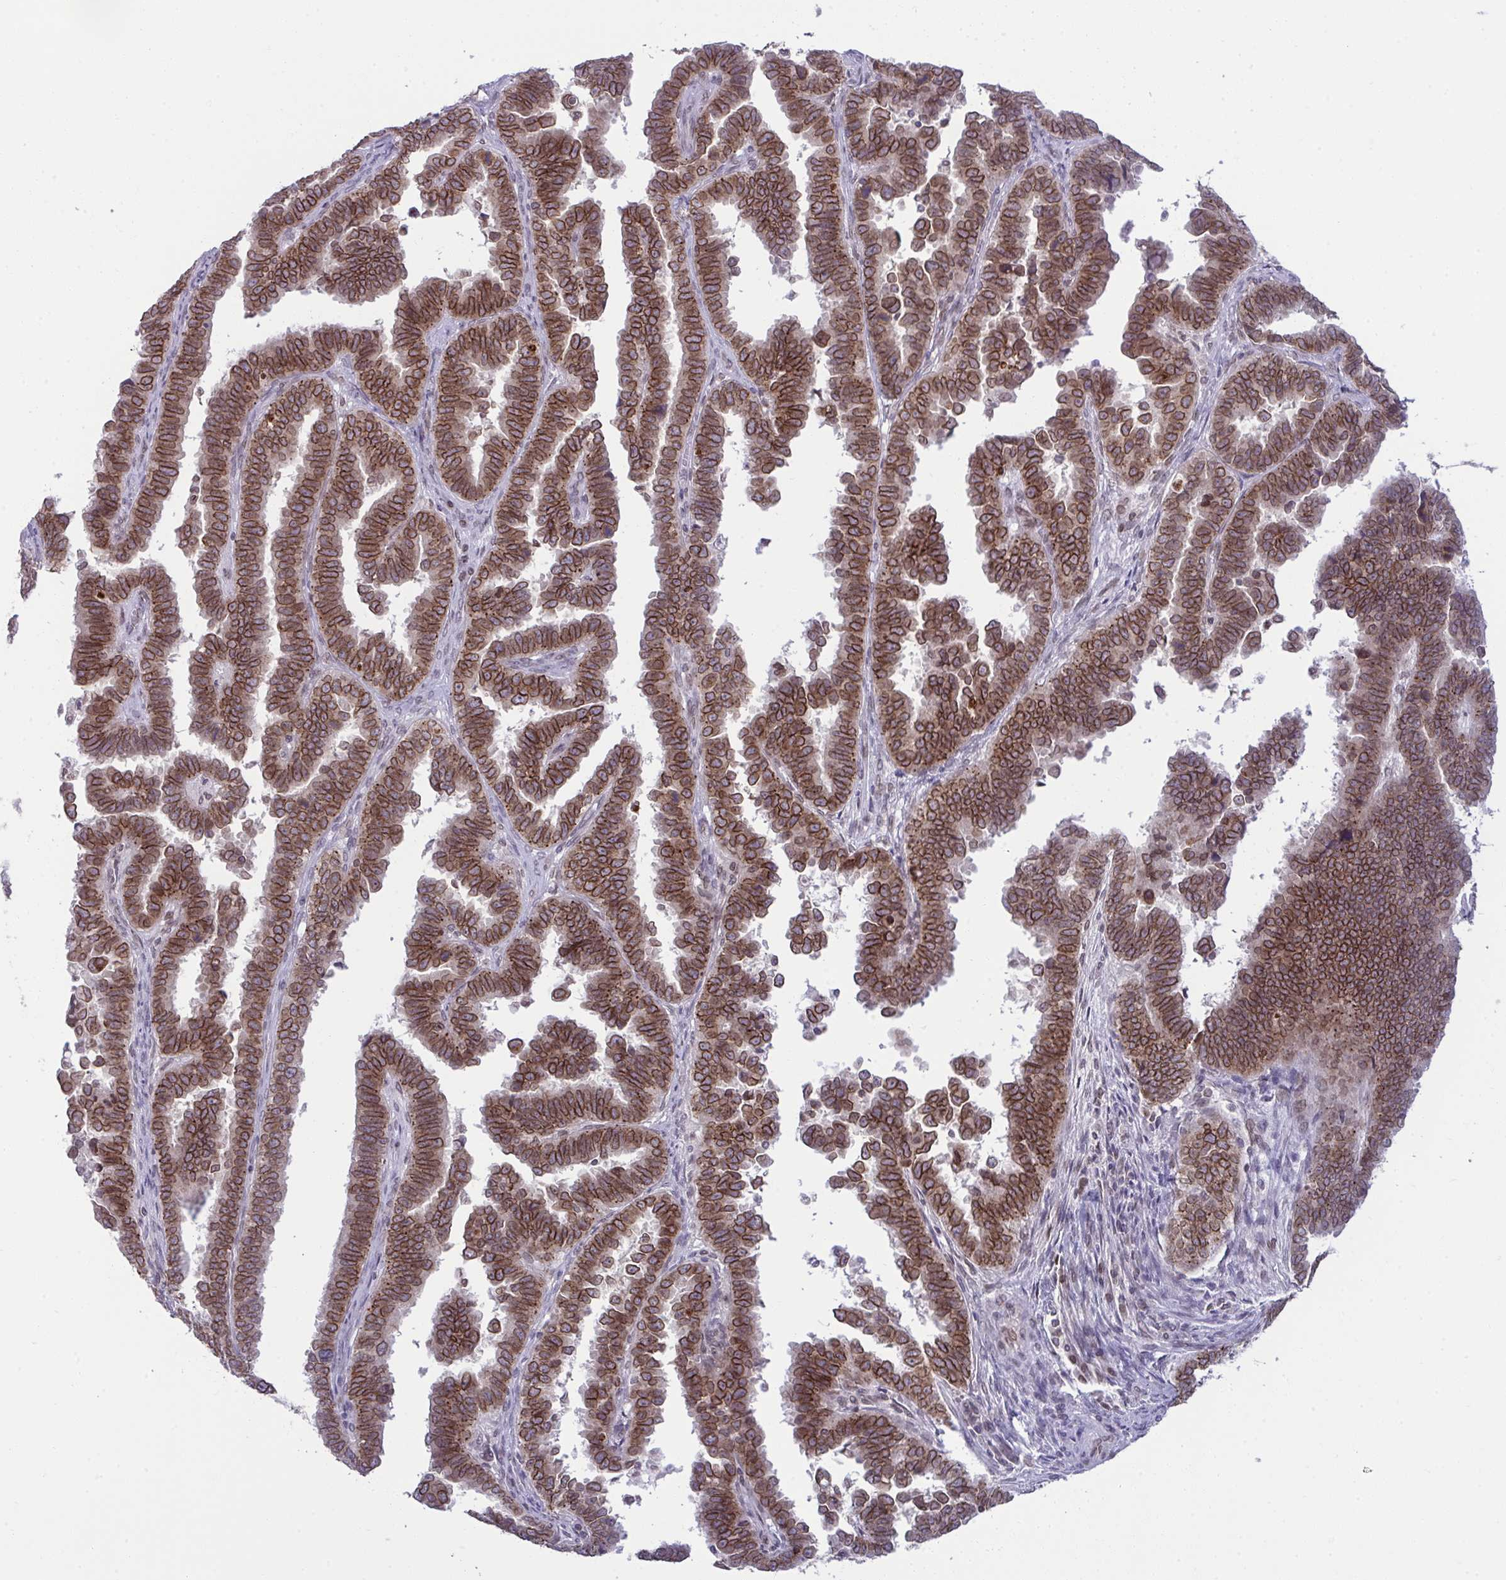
{"staining": {"intensity": "moderate", "quantity": ">75%", "location": "cytoplasmic/membranous,nuclear"}, "tissue": "endometrial cancer", "cell_type": "Tumor cells", "image_type": "cancer", "snomed": [{"axis": "morphology", "description": "Adenocarcinoma, NOS"}, {"axis": "topography", "description": "Endometrium"}], "caption": "This is an image of immunohistochemistry staining of endometrial cancer (adenocarcinoma), which shows moderate expression in the cytoplasmic/membranous and nuclear of tumor cells.", "gene": "RANBP2", "patient": {"sex": "female", "age": 75}}